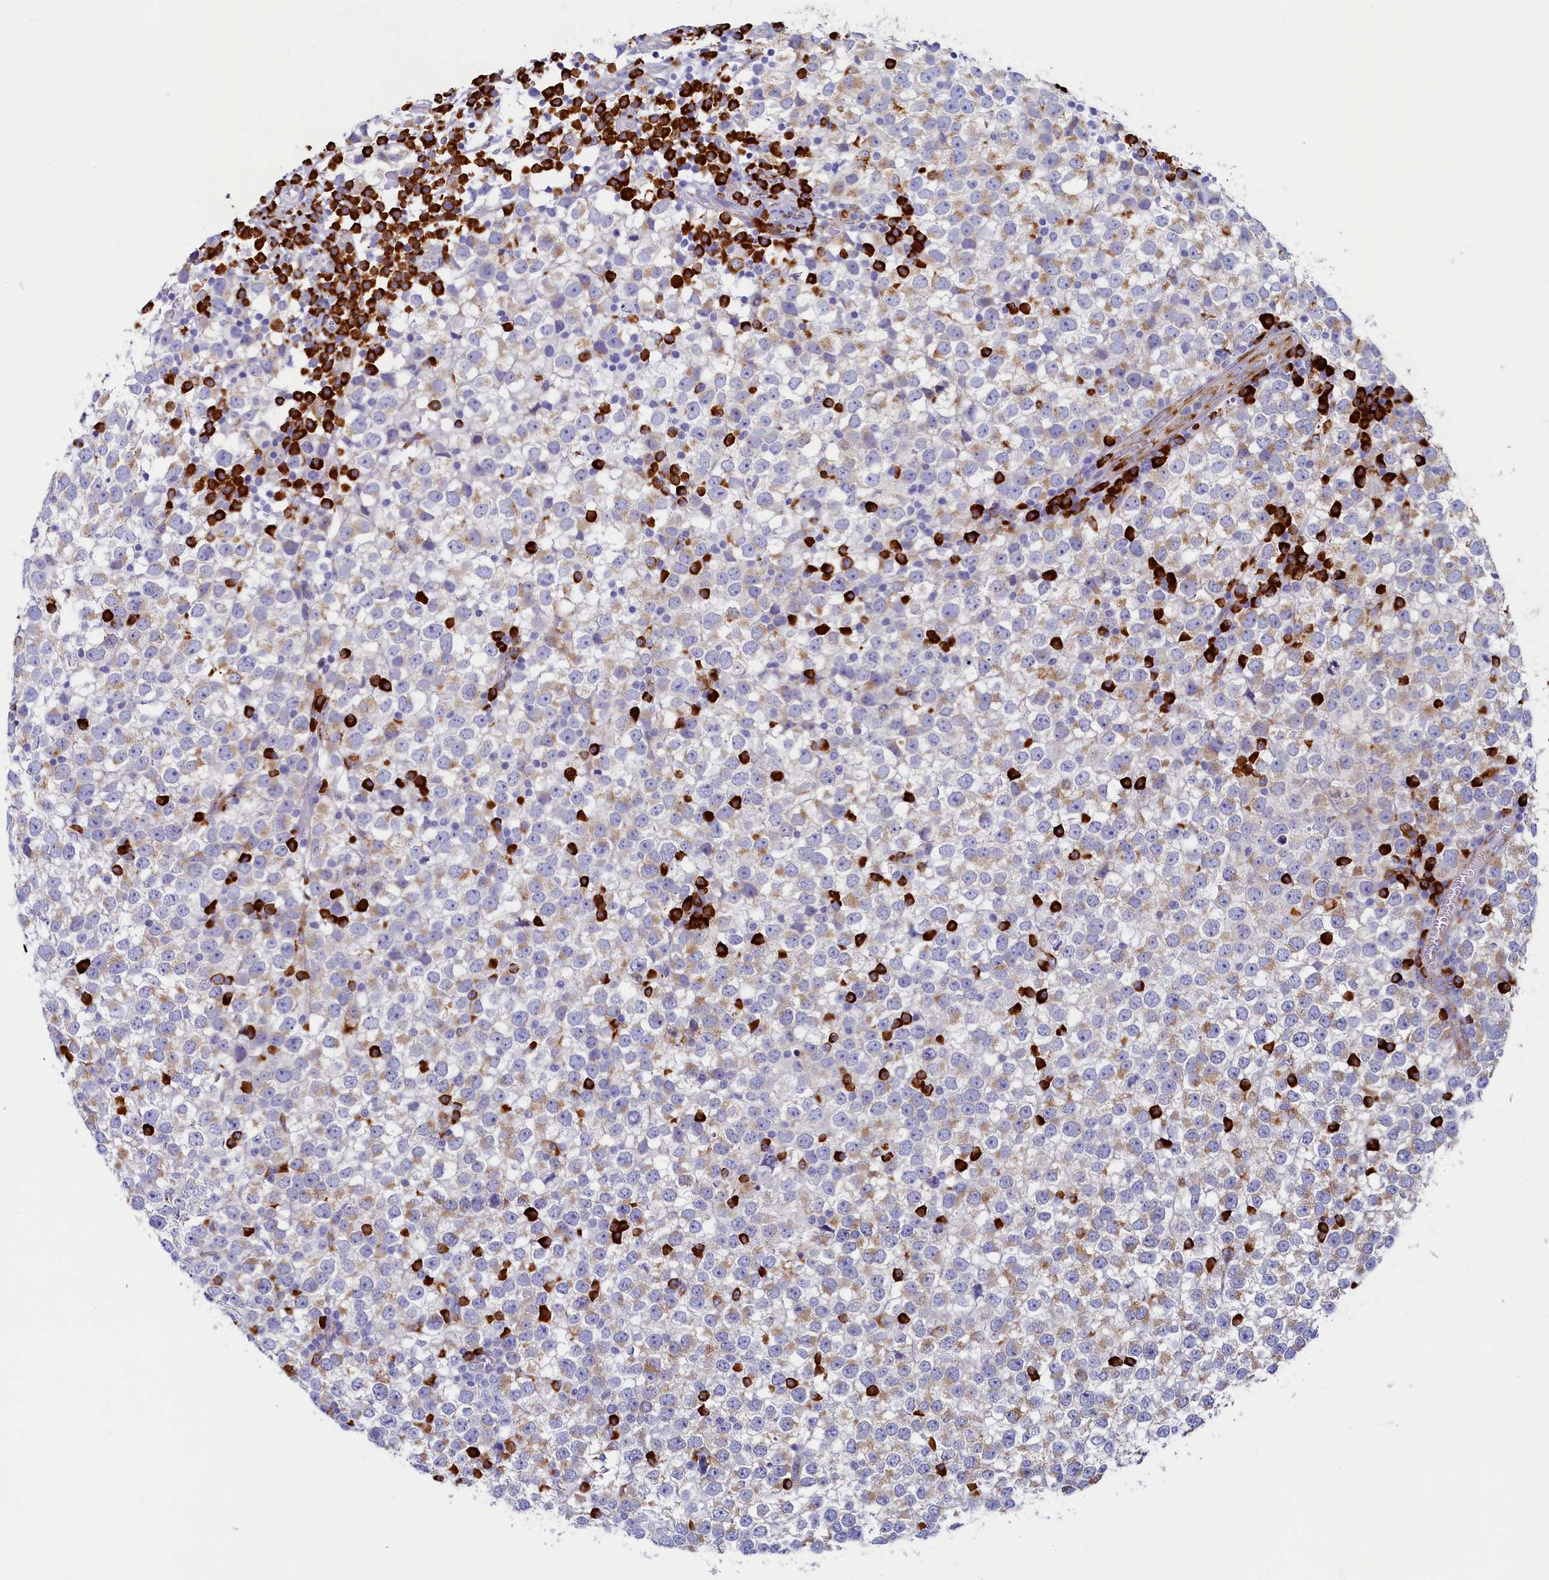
{"staining": {"intensity": "moderate", "quantity": ">75%", "location": "cytoplasmic/membranous"}, "tissue": "testis cancer", "cell_type": "Tumor cells", "image_type": "cancer", "snomed": [{"axis": "morphology", "description": "Seminoma, NOS"}, {"axis": "topography", "description": "Testis"}], "caption": "The histopathology image demonstrates staining of testis cancer, revealing moderate cytoplasmic/membranous protein expression (brown color) within tumor cells.", "gene": "TMEM18", "patient": {"sex": "male", "age": 65}}